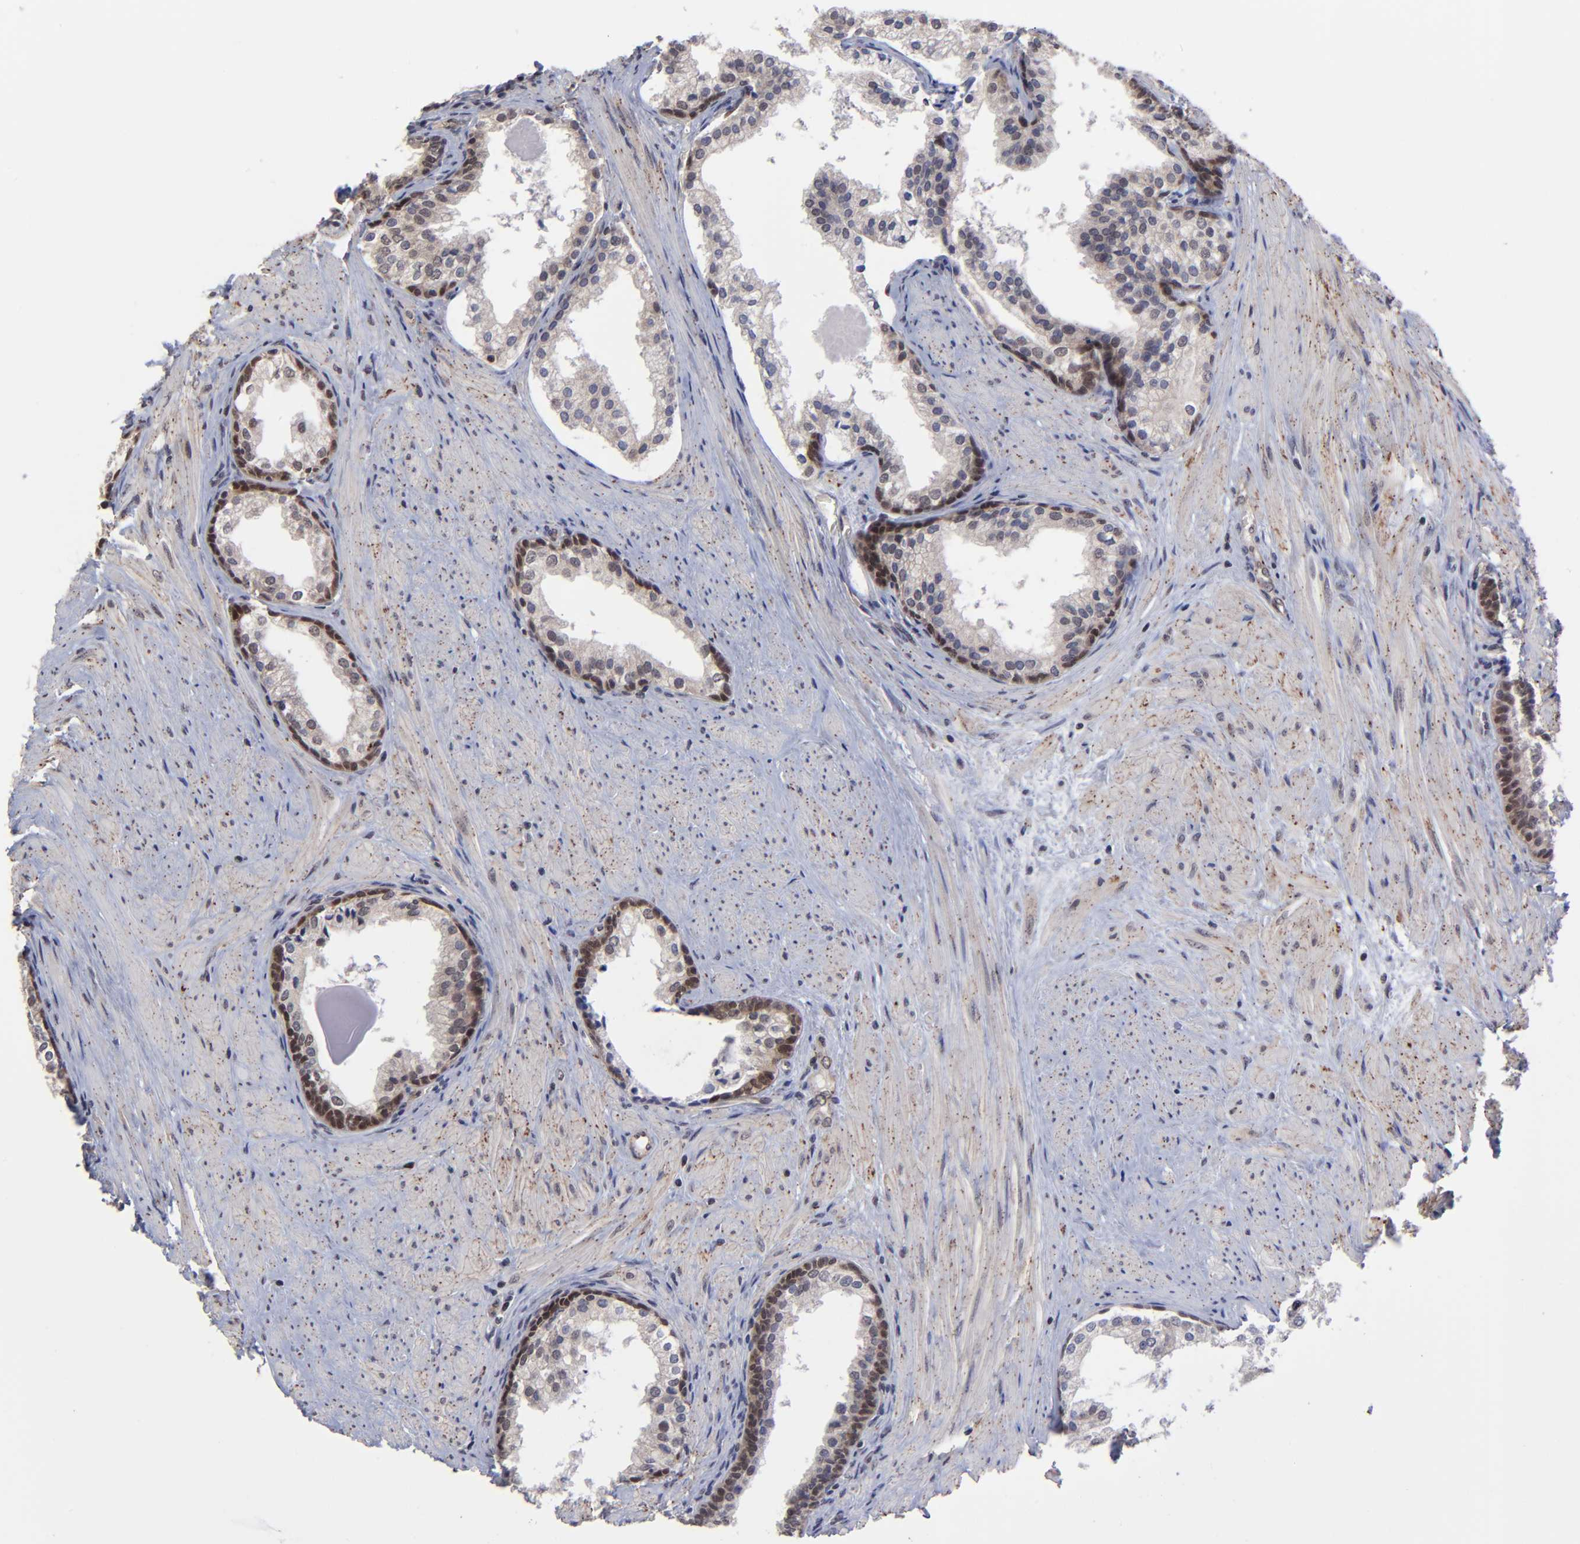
{"staining": {"intensity": "weak", "quantity": "25%-75%", "location": "cytoplasmic/membranous"}, "tissue": "prostate cancer", "cell_type": "Tumor cells", "image_type": "cancer", "snomed": [{"axis": "morphology", "description": "Adenocarcinoma, Medium grade"}, {"axis": "topography", "description": "Prostate"}], "caption": "Immunohistochemical staining of medium-grade adenocarcinoma (prostate) displays low levels of weak cytoplasmic/membranous staining in about 25%-75% of tumor cells. The staining was performed using DAB, with brown indicating positive protein expression. Nuclei are stained blue with hematoxylin.", "gene": "ZNF419", "patient": {"sex": "male", "age": 70}}